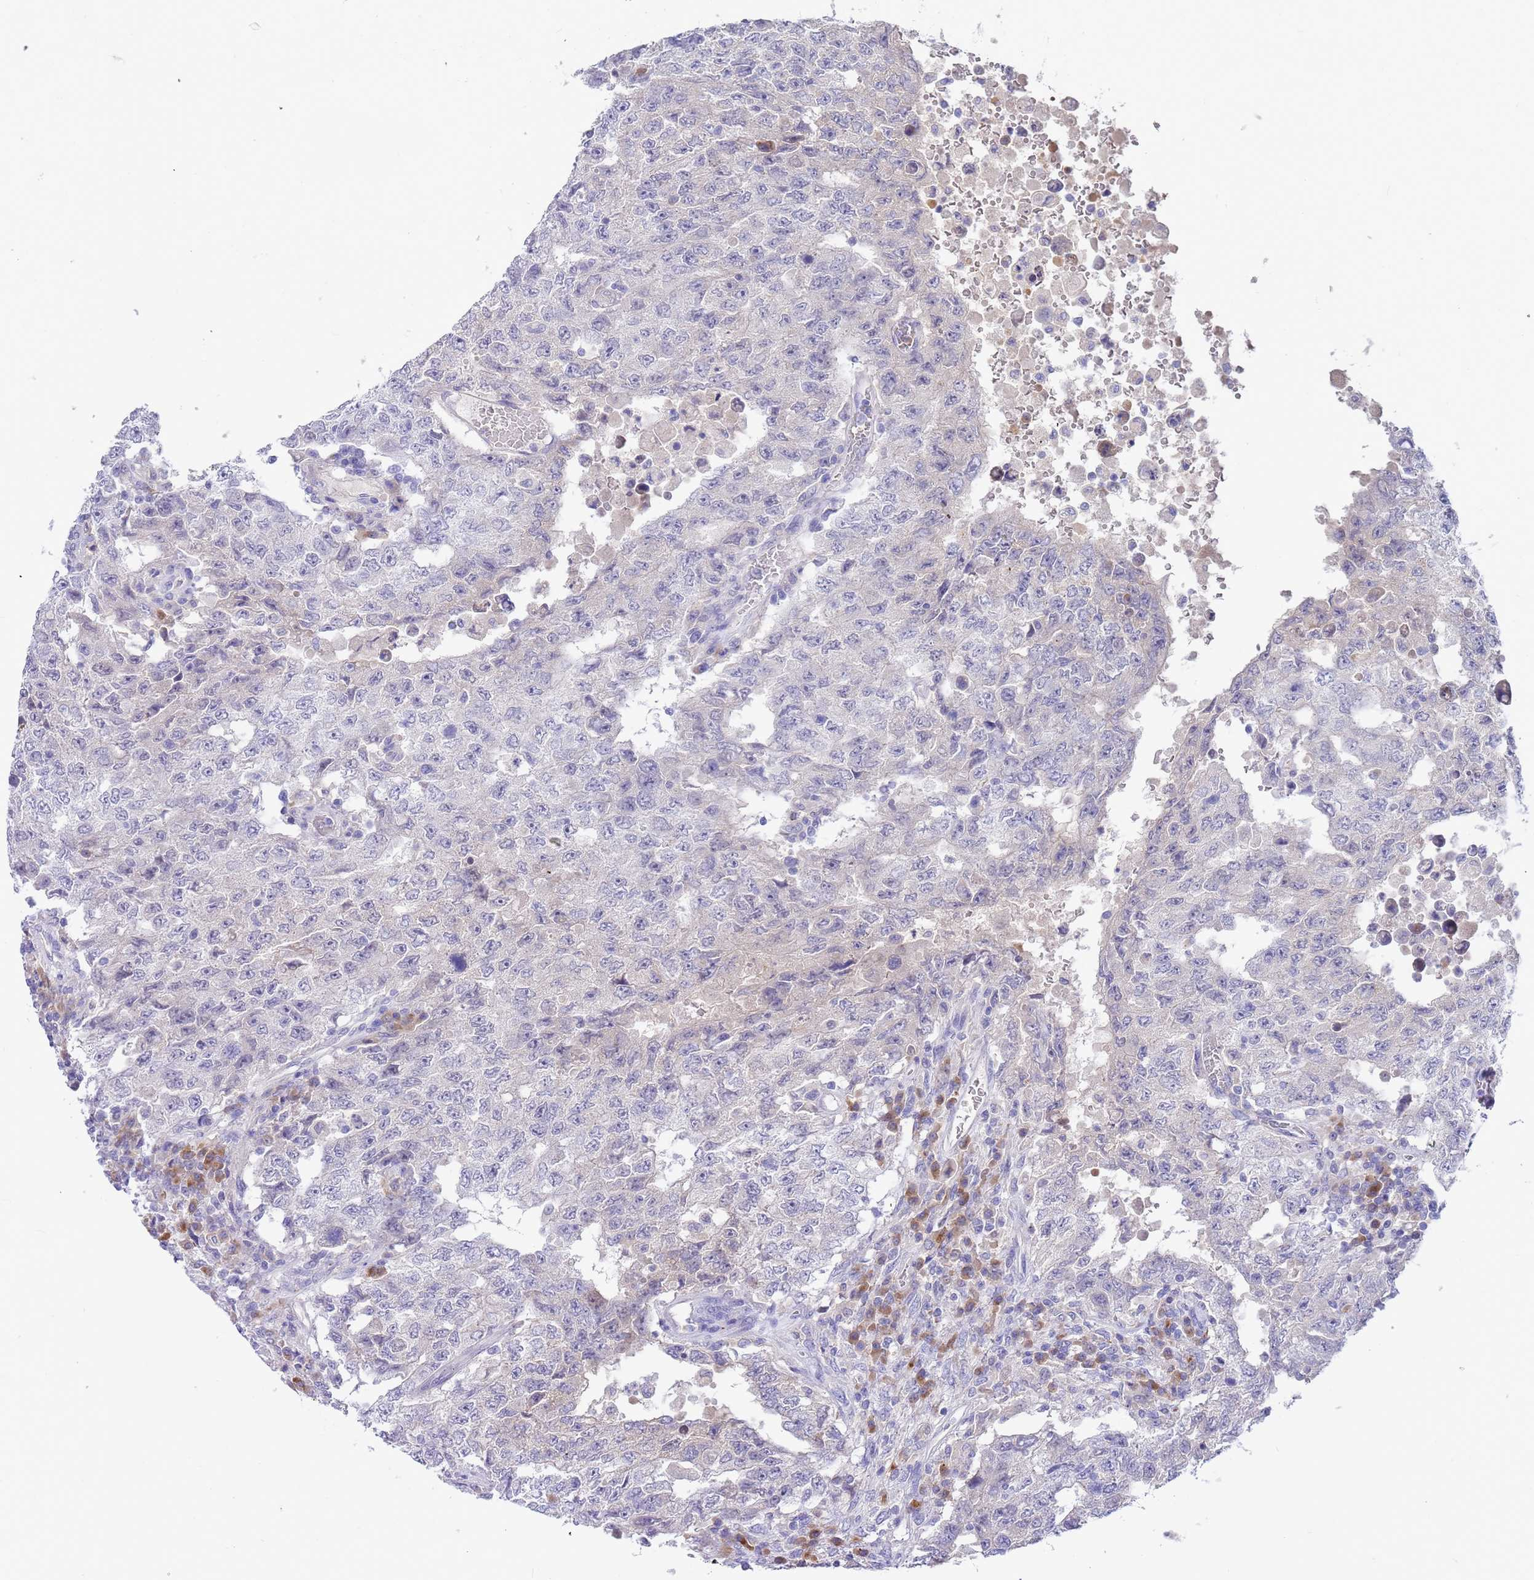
{"staining": {"intensity": "negative", "quantity": "none", "location": "none"}, "tissue": "testis cancer", "cell_type": "Tumor cells", "image_type": "cancer", "snomed": [{"axis": "morphology", "description": "Carcinoma, Embryonal, NOS"}, {"axis": "topography", "description": "Testis"}], "caption": "A histopathology image of human testis cancer (embryonal carcinoma) is negative for staining in tumor cells.", "gene": "TYW1", "patient": {"sex": "male", "age": 26}}